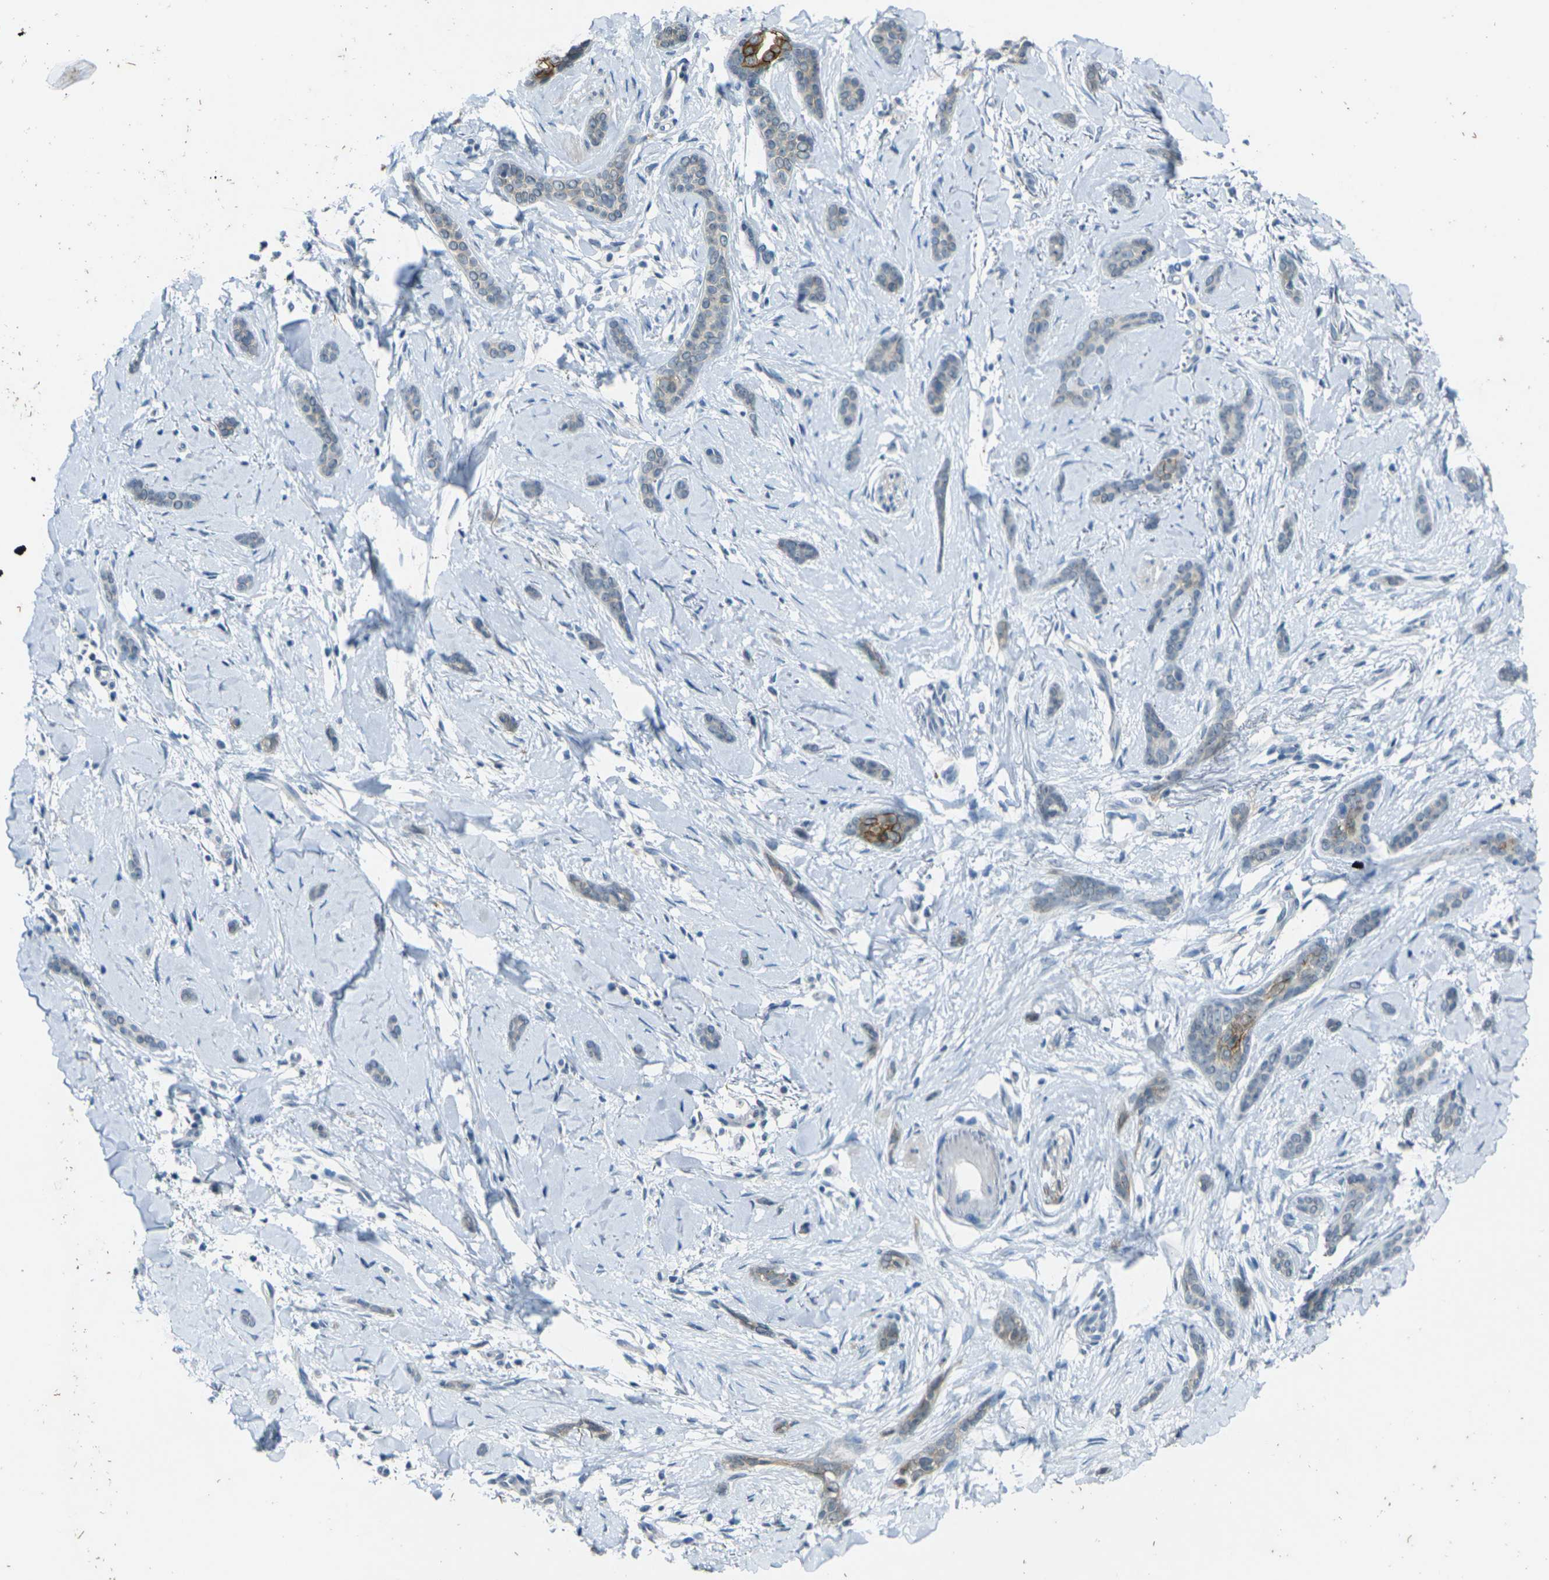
{"staining": {"intensity": "weak", "quantity": "25%-75%", "location": "cytoplasmic/membranous"}, "tissue": "skin cancer", "cell_type": "Tumor cells", "image_type": "cancer", "snomed": [{"axis": "morphology", "description": "Basal cell carcinoma"}, {"axis": "morphology", "description": "Adnexal tumor, benign"}, {"axis": "topography", "description": "Skin"}], "caption": "Immunohistochemistry (IHC) staining of skin benign adnexal tumor, which displays low levels of weak cytoplasmic/membranous positivity in about 25%-75% of tumor cells indicating weak cytoplasmic/membranous protein positivity. The staining was performed using DAB (brown) for protein detection and nuclei were counterstained in hematoxylin (blue).", "gene": "SPTBN2", "patient": {"sex": "female", "age": 42}}